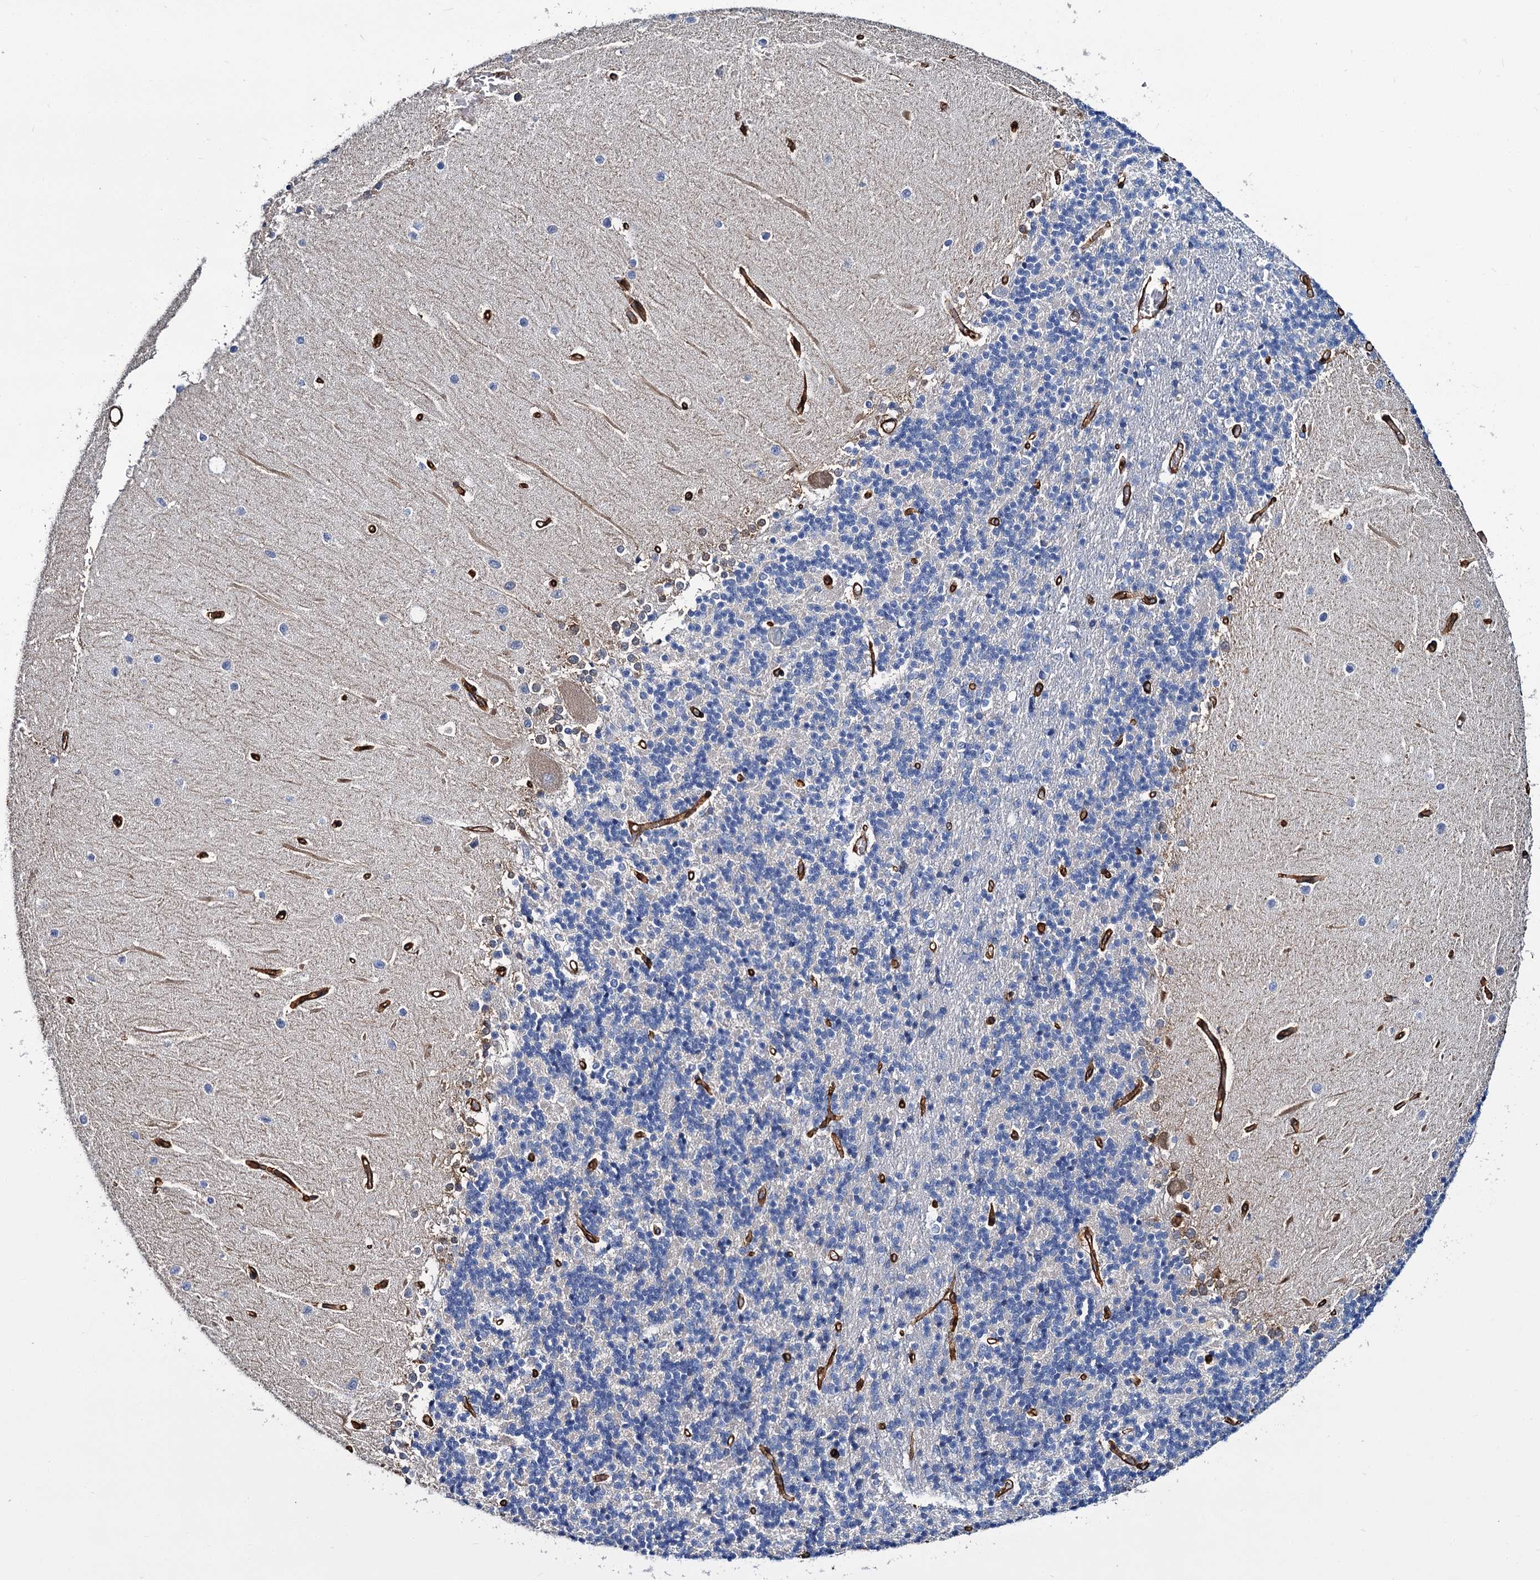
{"staining": {"intensity": "negative", "quantity": "none", "location": "none"}, "tissue": "cerebellum", "cell_type": "Cells in granular layer", "image_type": "normal", "snomed": [{"axis": "morphology", "description": "Normal tissue, NOS"}, {"axis": "topography", "description": "Cerebellum"}], "caption": "Immunohistochemistry (IHC) of benign human cerebellum reveals no positivity in cells in granular layer. Brightfield microscopy of IHC stained with DAB (3,3'-diaminobenzidine) (brown) and hematoxylin (blue), captured at high magnification.", "gene": "CACNA1C", "patient": {"sex": "male", "age": 37}}